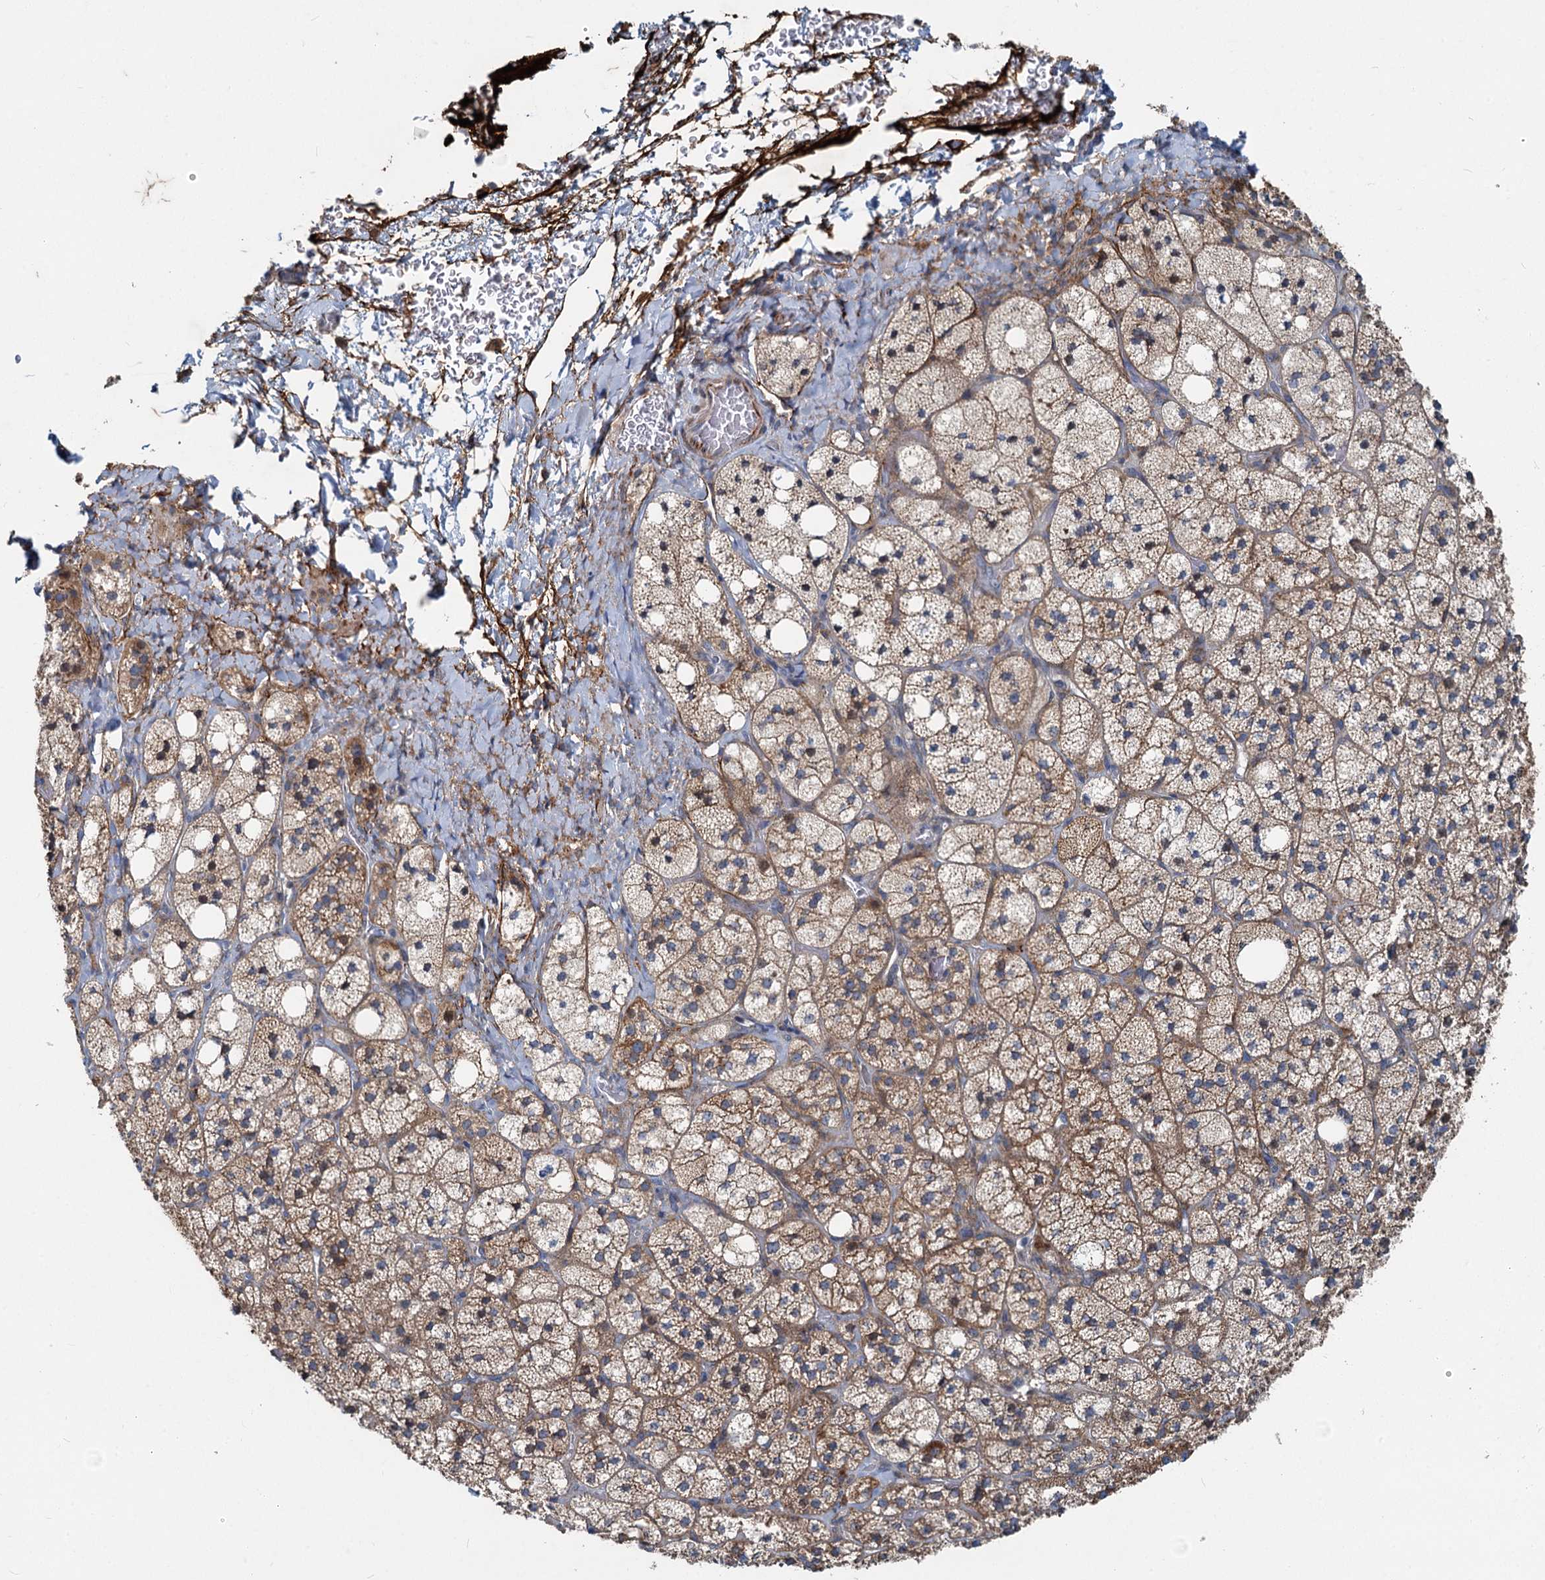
{"staining": {"intensity": "strong", "quantity": "25%-75%", "location": "cytoplasmic/membranous"}, "tissue": "adrenal gland", "cell_type": "Glandular cells", "image_type": "normal", "snomed": [{"axis": "morphology", "description": "Normal tissue, NOS"}, {"axis": "topography", "description": "Adrenal gland"}], "caption": "High-magnification brightfield microscopy of benign adrenal gland stained with DAB (brown) and counterstained with hematoxylin (blue). glandular cells exhibit strong cytoplasmic/membranous staining is identified in about25%-75% of cells.", "gene": "ADCY2", "patient": {"sex": "male", "age": 61}}